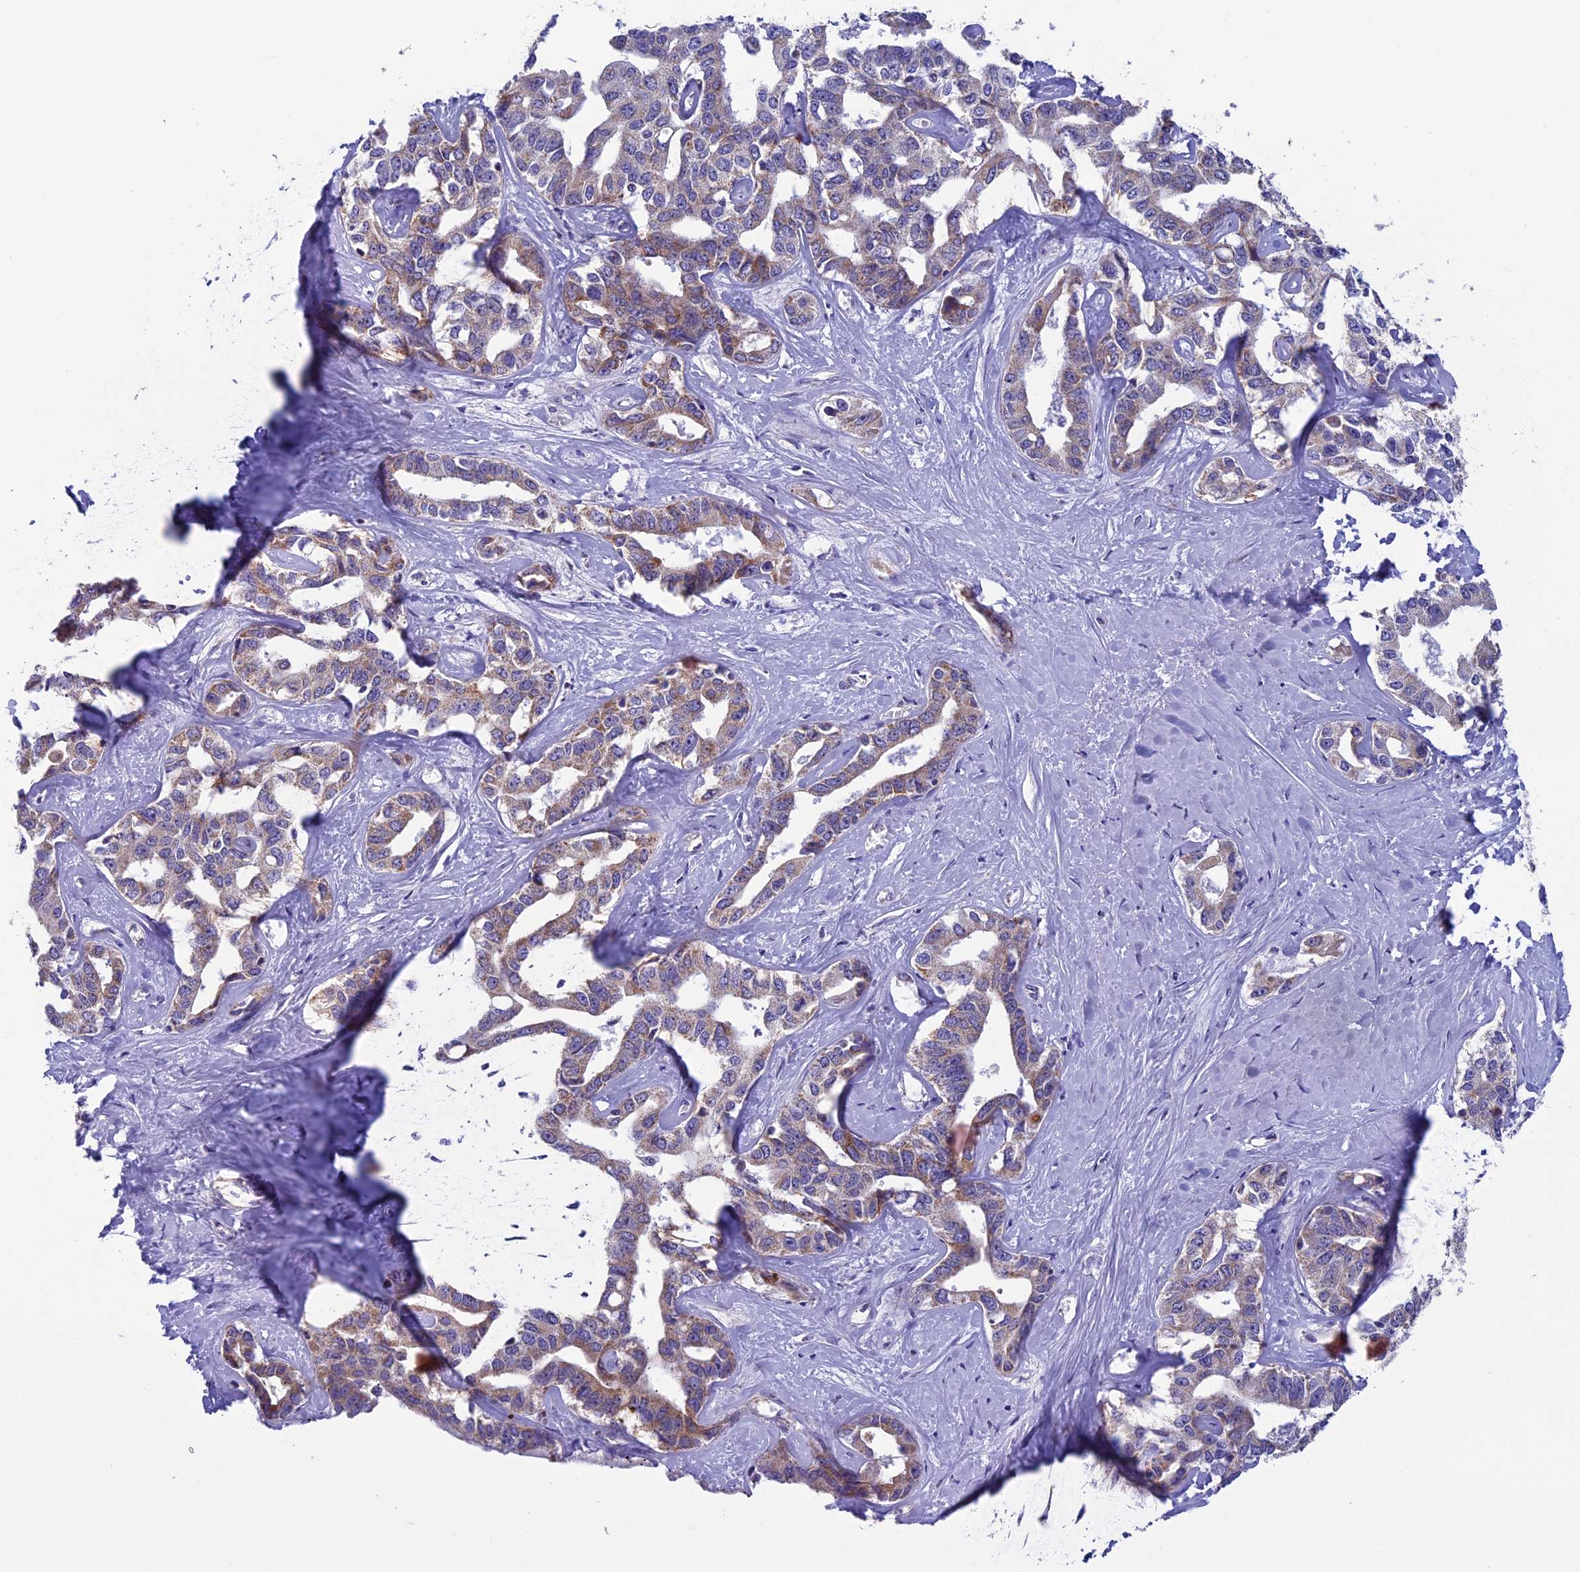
{"staining": {"intensity": "weak", "quantity": ">75%", "location": "cytoplasmic/membranous"}, "tissue": "liver cancer", "cell_type": "Tumor cells", "image_type": "cancer", "snomed": [{"axis": "morphology", "description": "Cholangiocarcinoma"}, {"axis": "topography", "description": "Liver"}], "caption": "Immunohistochemistry (IHC) staining of cholangiocarcinoma (liver), which exhibits low levels of weak cytoplasmic/membranous staining in about >75% of tumor cells indicating weak cytoplasmic/membranous protein staining. The staining was performed using DAB (brown) for protein detection and nuclei were counterstained in hematoxylin (blue).", "gene": "MFSD12", "patient": {"sex": "male", "age": 59}}